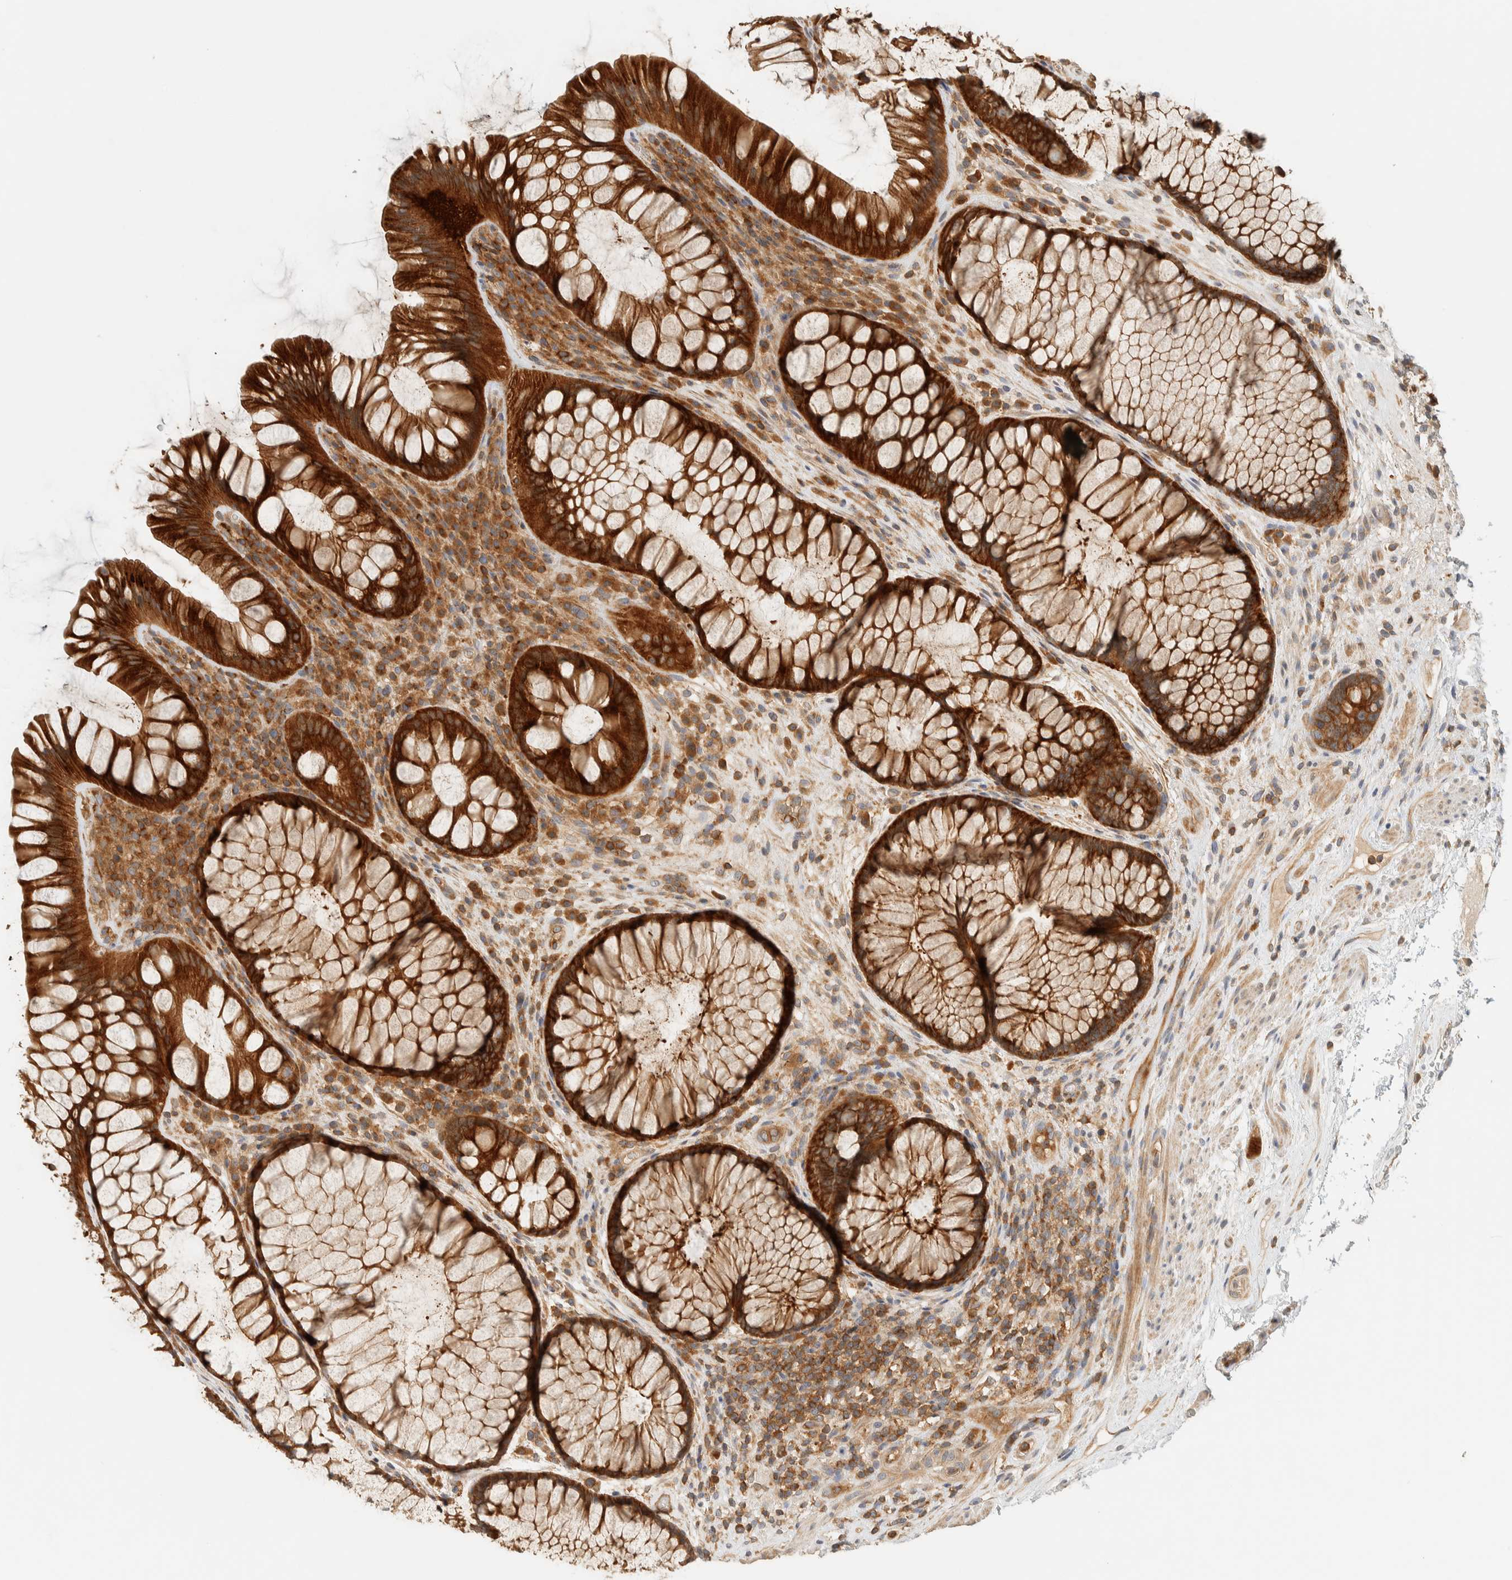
{"staining": {"intensity": "strong", "quantity": ">75%", "location": "cytoplasmic/membranous"}, "tissue": "rectum", "cell_type": "Glandular cells", "image_type": "normal", "snomed": [{"axis": "morphology", "description": "Normal tissue, NOS"}, {"axis": "topography", "description": "Rectum"}], "caption": "Protein expression by immunohistochemistry (IHC) exhibits strong cytoplasmic/membranous expression in about >75% of glandular cells in unremarkable rectum.", "gene": "ARFGEF1", "patient": {"sex": "male", "age": 51}}